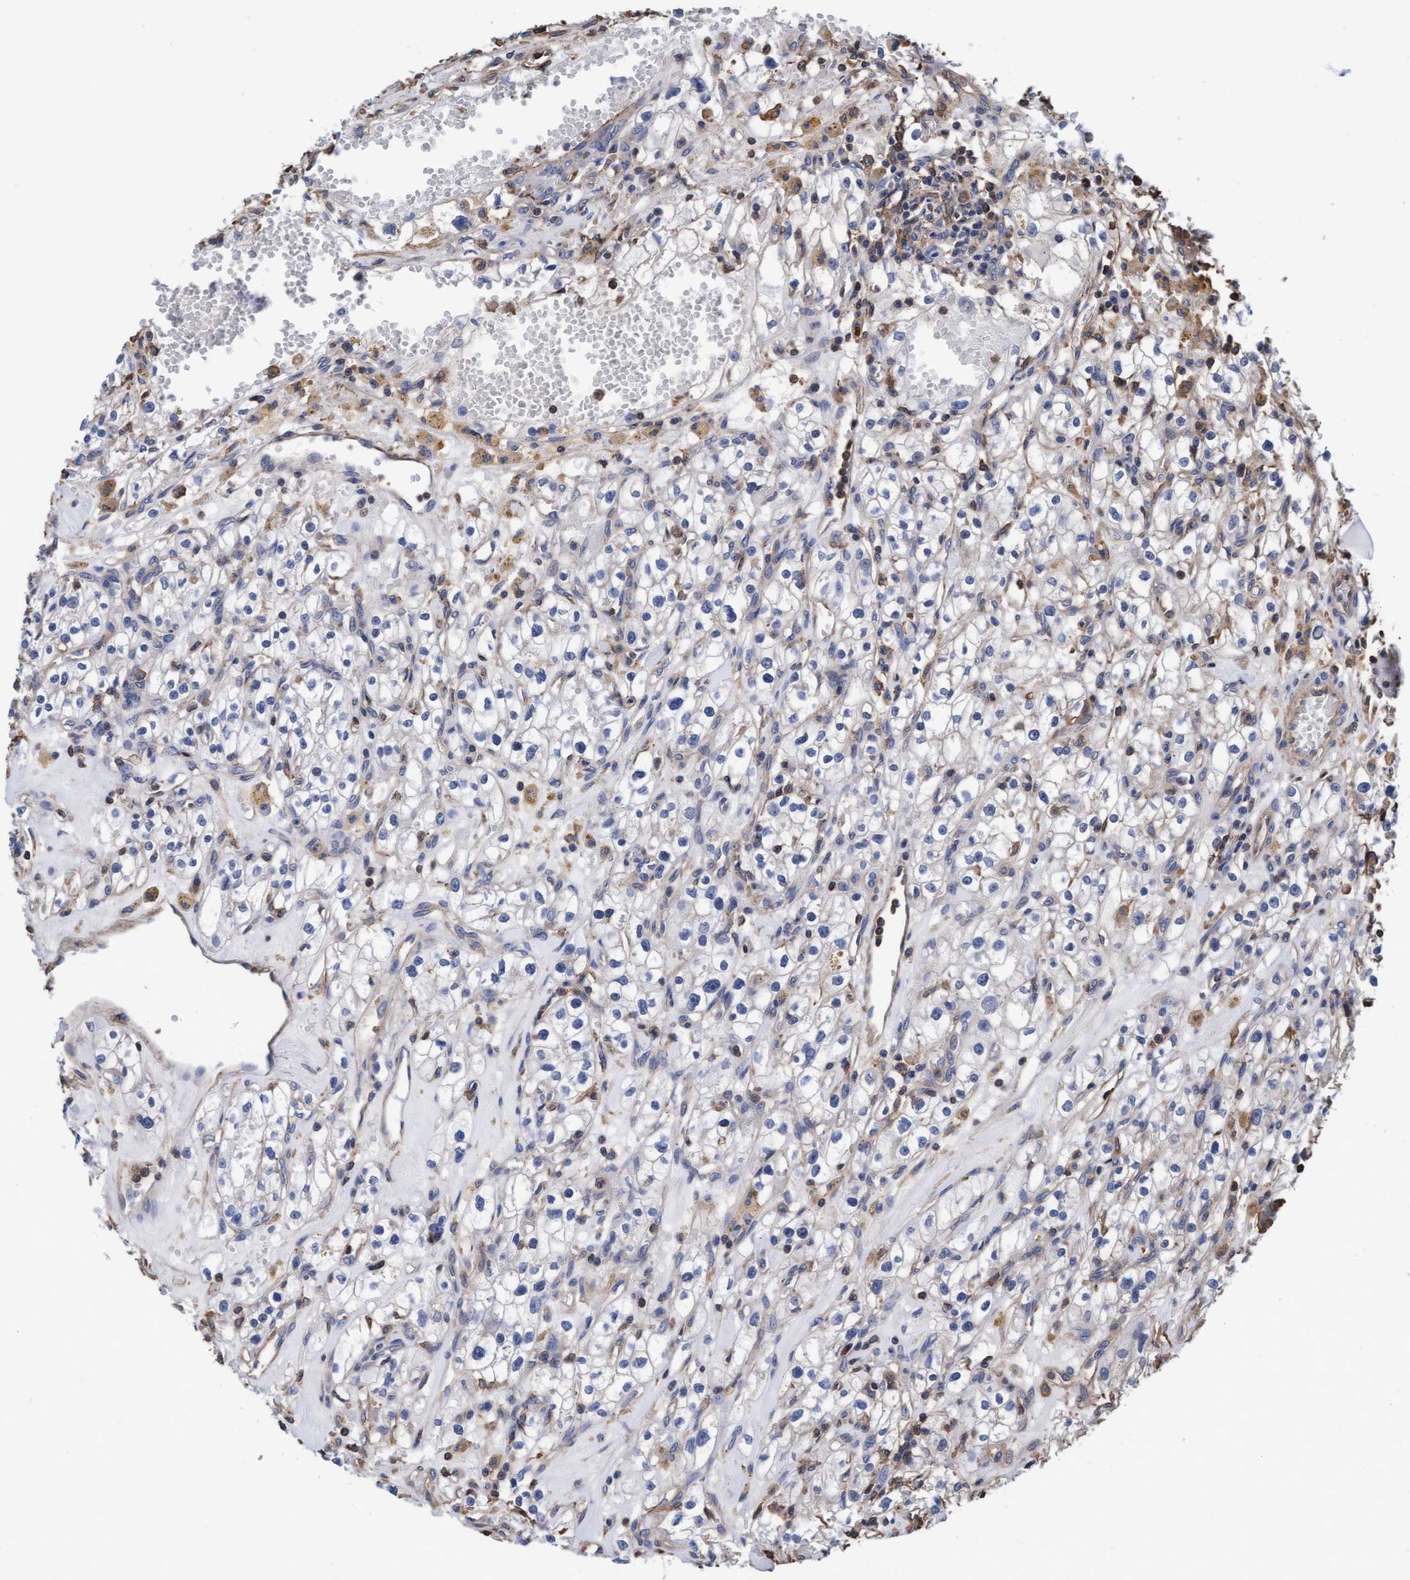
{"staining": {"intensity": "negative", "quantity": "none", "location": "none"}, "tissue": "renal cancer", "cell_type": "Tumor cells", "image_type": "cancer", "snomed": [{"axis": "morphology", "description": "Adenocarcinoma, NOS"}, {"axis": "topography", "description": "Kidney"}], "caption": "IHC of human renal cancer demonstrates no staining in tumor cells.", "gene": "GRHPR", "patient": {"sex": "male", "age": 56}}